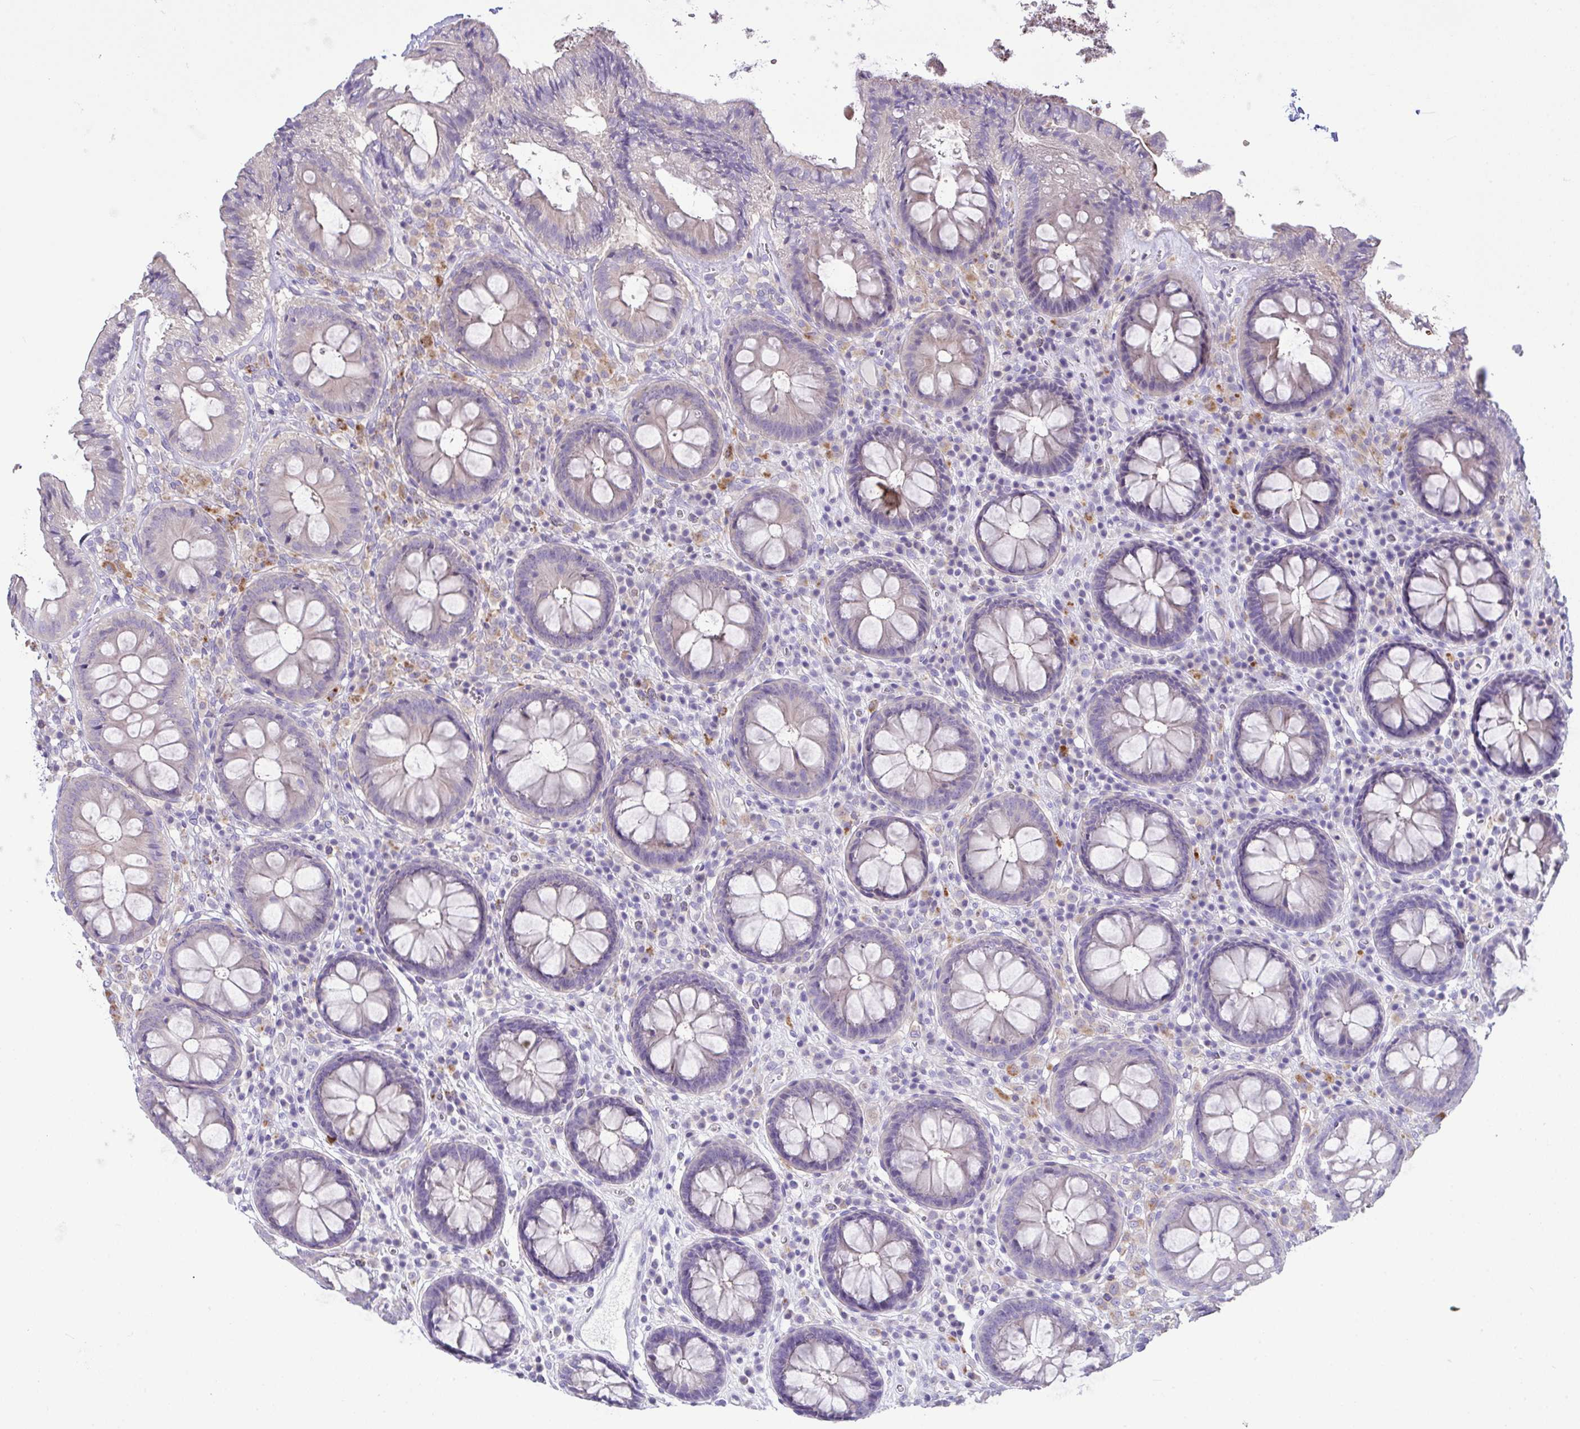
{"staining": {"intensity": "negative", "quantity": "none", "location": "none"}, "tissue": "colon", "cell_type": "Endothelial cells", "image_type": "normal", "snomed": [{"axis": "morphology", "description": "Normal tissue, NOS"}, {"axis": "topography", "description": "Colon"}, {"axis": "topography", "description": "Peripheral nerve tissue"}], "caption": "High magnification brightfield microscopy of benign colon stained with DAB (brown) and counterstained with hematoxylin (blue): endothelial cells show no significant staining.", "gene": "D2HGDH", "patient": {"sex": "male", "age": 84}}